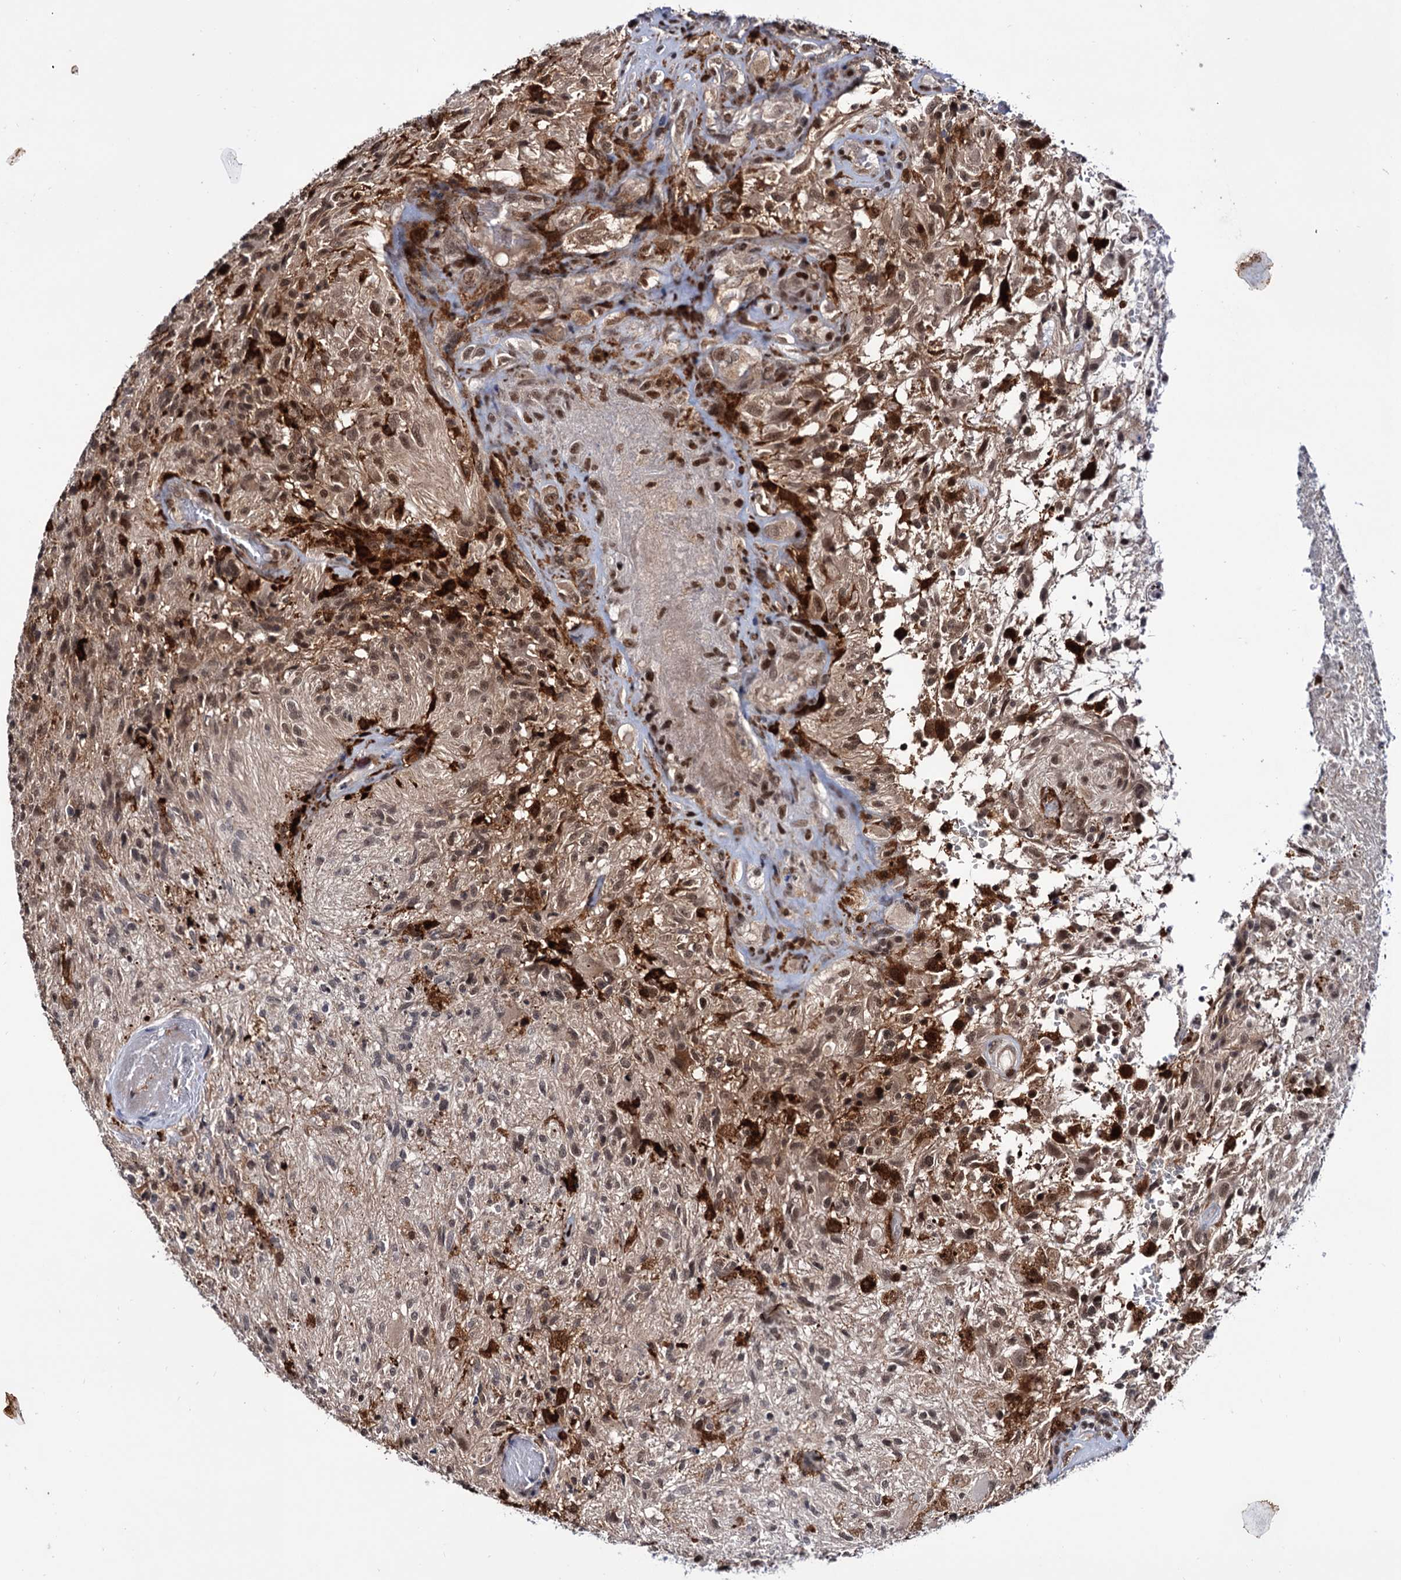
{"staining": {"intensity": "moderate", "quantity": ">75%", "location": "nuclear"}, "tissue": "glioma", "cell_type": "Tumor cells", "image_type": "cancer", "snomed": [{"axis": "morphology", "description": "Glioma, malignant, High grade"}, {"axis": "topography", "description": "Brain"}], "caption": "This is an image of immunohistochemistry staining of glioma, which shows moderate positivity in the nuclear of tumor cells.", "gene": "RNASEH2B", "patient": {"sex": "male", "age": 56}}